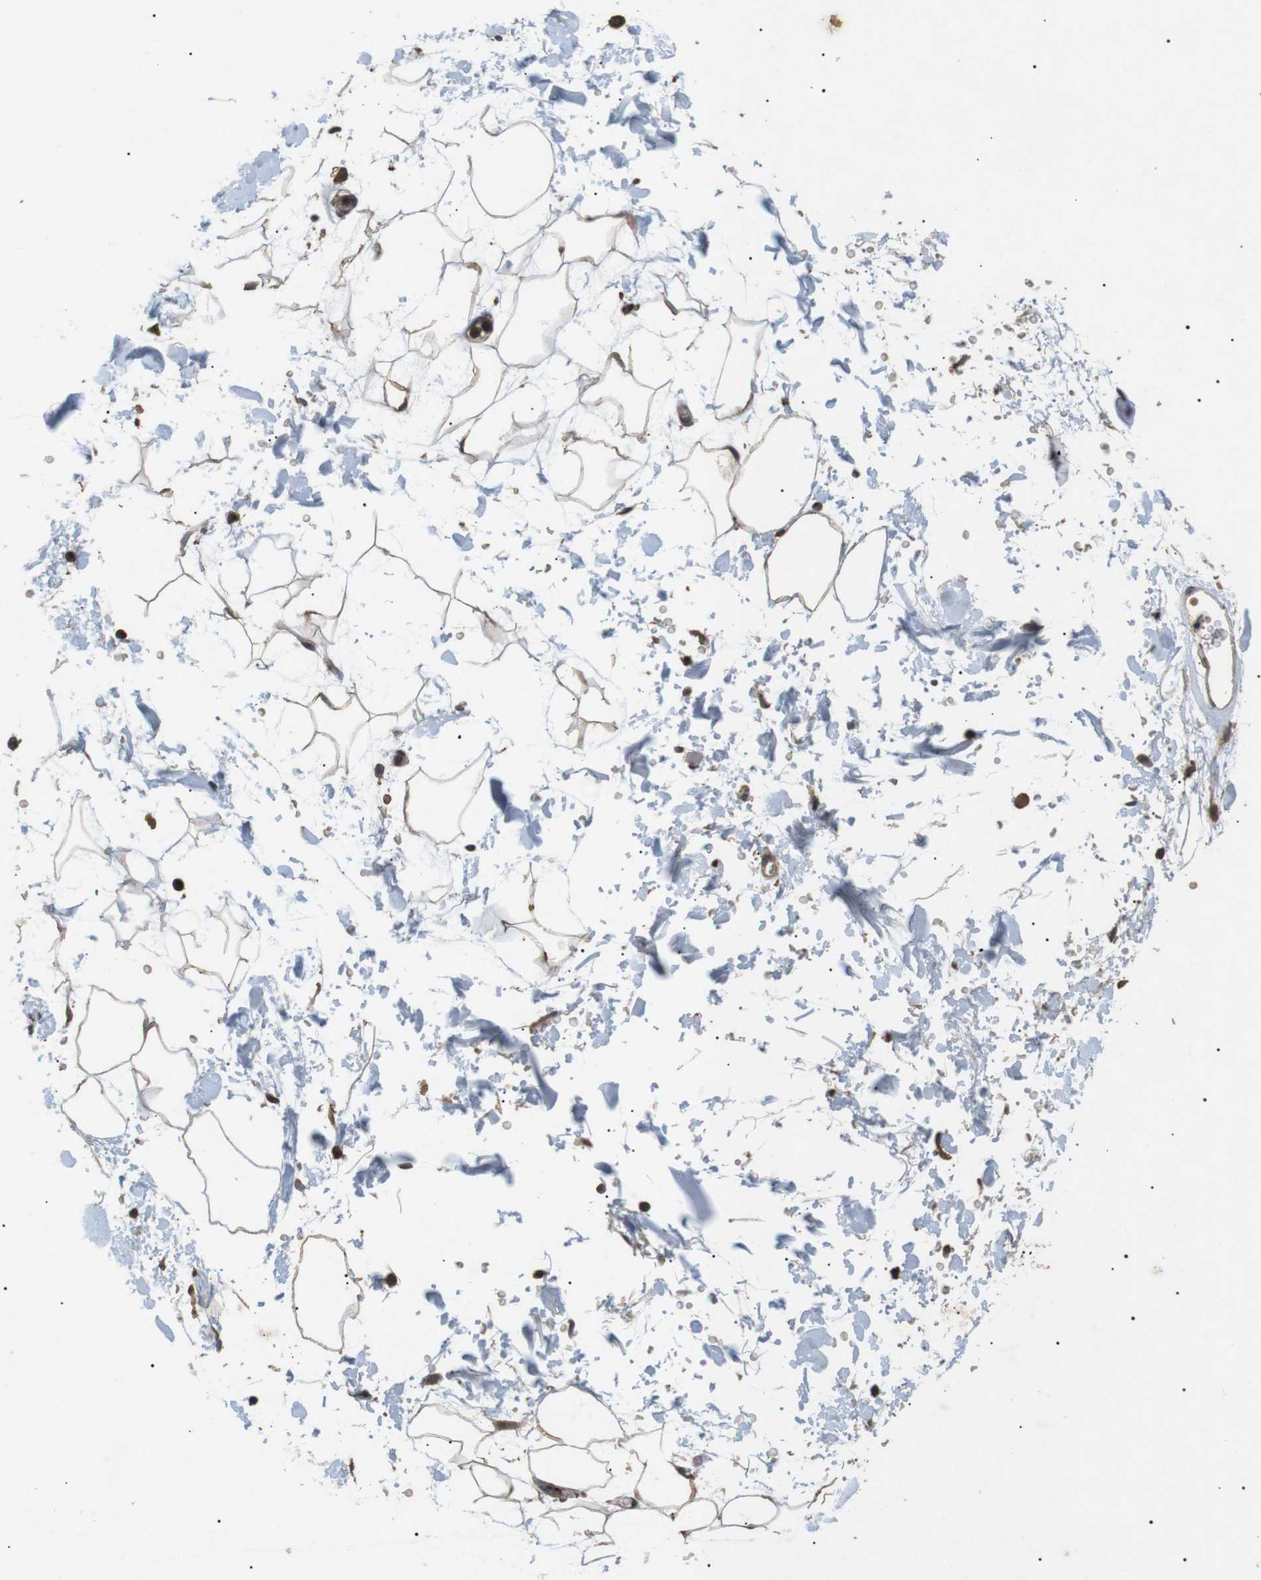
{"staining": {"intensity": "weak", "quantity": ">75%", "location": "cytoplasmic/membranous"}, "tissue": "adipose tissue", "cell_type": "Adipocytes", "image_type": "normal", "snomed": [{"axis": "morphology", "description": "Normal tissue, NOS"}, {"axis": "topography", "description": "Soft tissue"}], "caption": "Immunohistochemistry image of unremarkable adipose tissue: adipose tissue stained using immunohistochemistry displays low levels of weak protein expression localized specifically in the cytoplasmic/membranous of adipocytes, appearing as a cytoplasmic/membranous brown color.", "gene": "TBC1D15", "patient": {"sex": "male", "age": 72}}